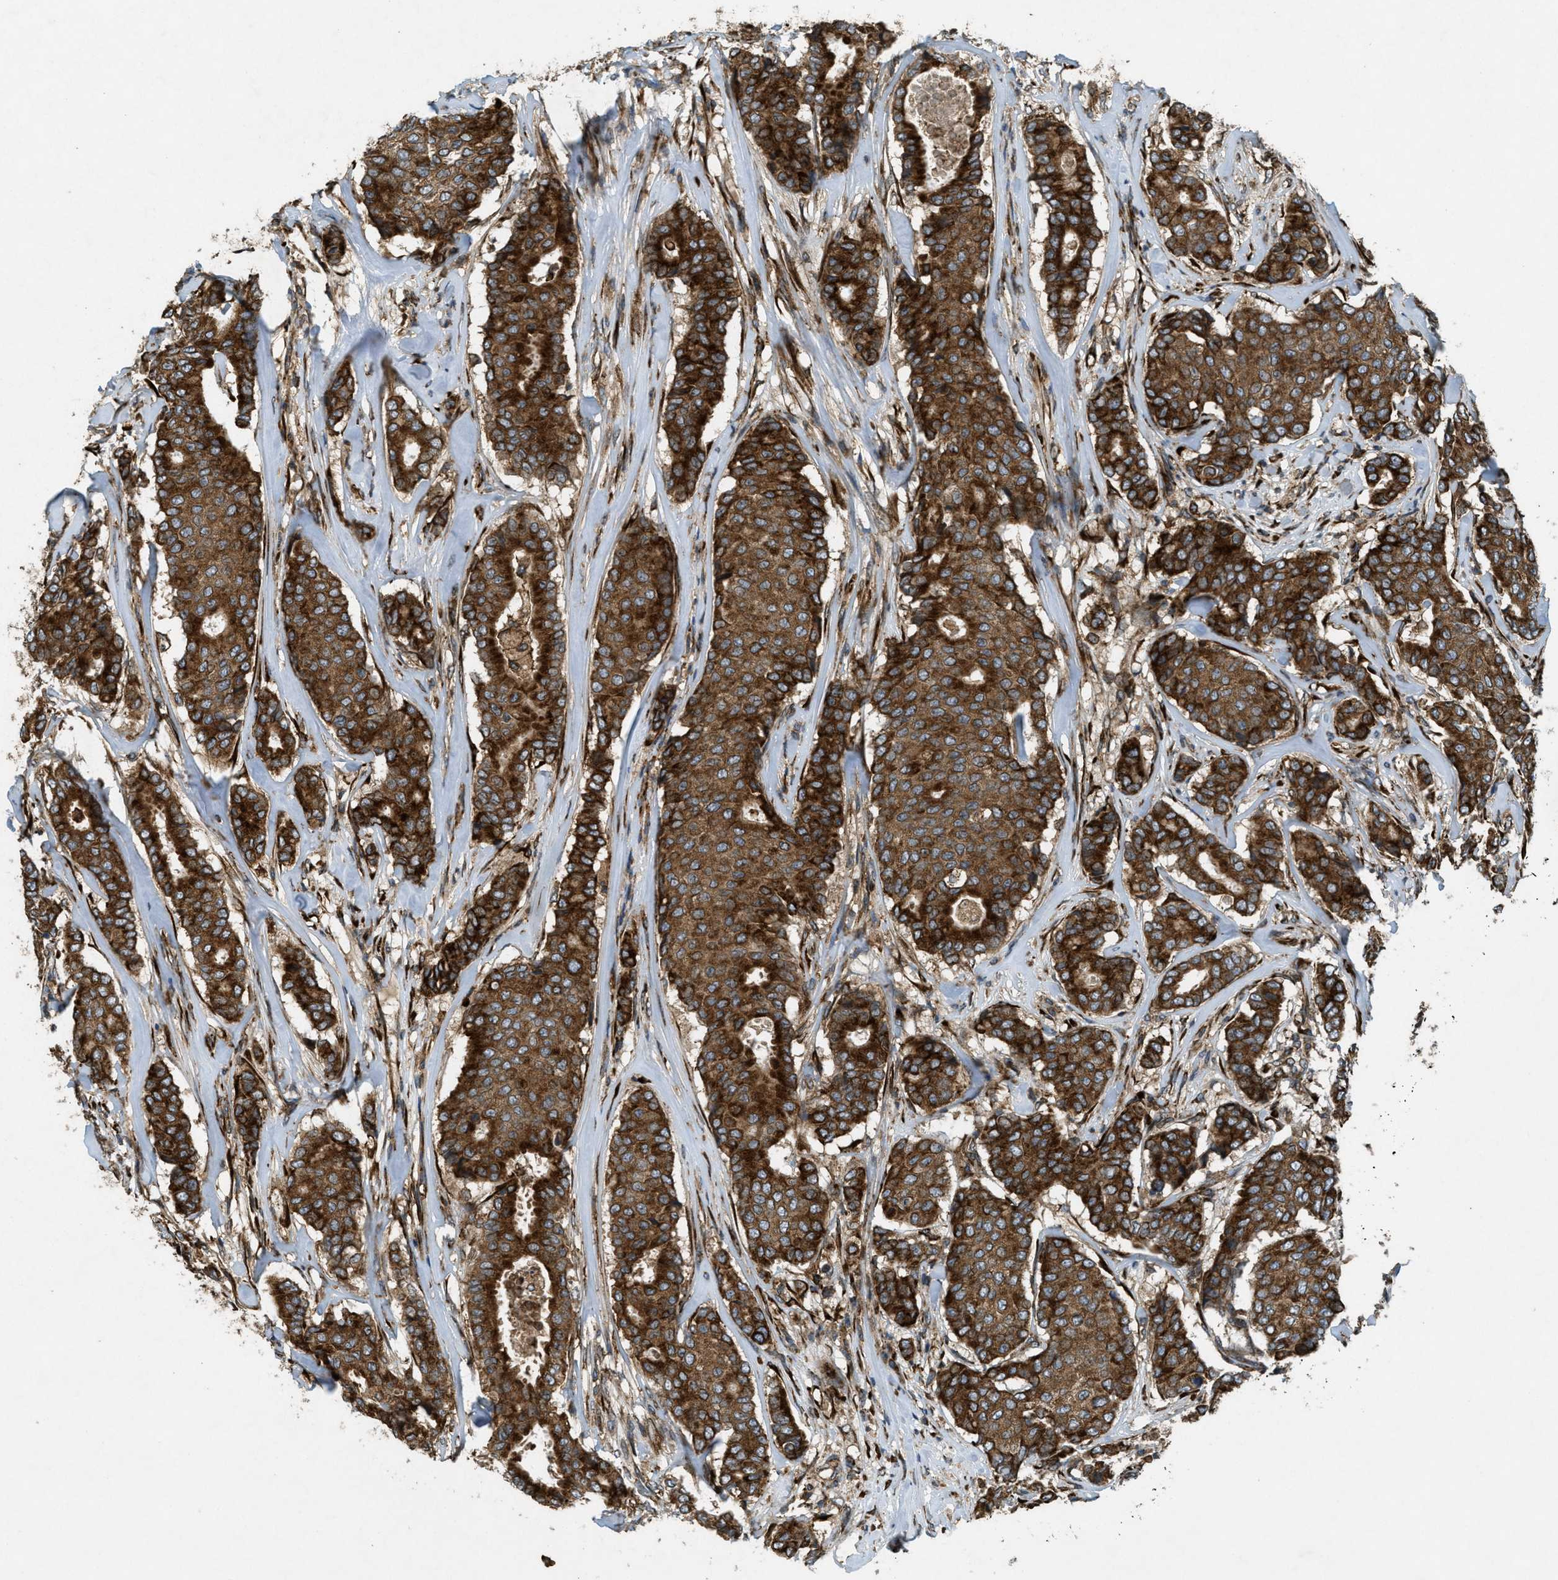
{"staining": {"intensity": "strong", "quantity": ">75%", "location": "cytoplasmic/membranous"}, "tissue": "breast cancer", "cell_type": "Tumor cells", "image_type": "cancer", "snomed": [{"axis": "morphology", "description": "Duct carcinoma"}, {"axis": "topography", "description": "Breast"}], "caption": "A micrograph showing strong cytoplasmic/membranous staining in approximately >75% of tumor cells in breast cancer, as visualized by brown immunohistochemical staining.", "gene": "PCDH18", "patient": {"sex": "female", "age": 75}}